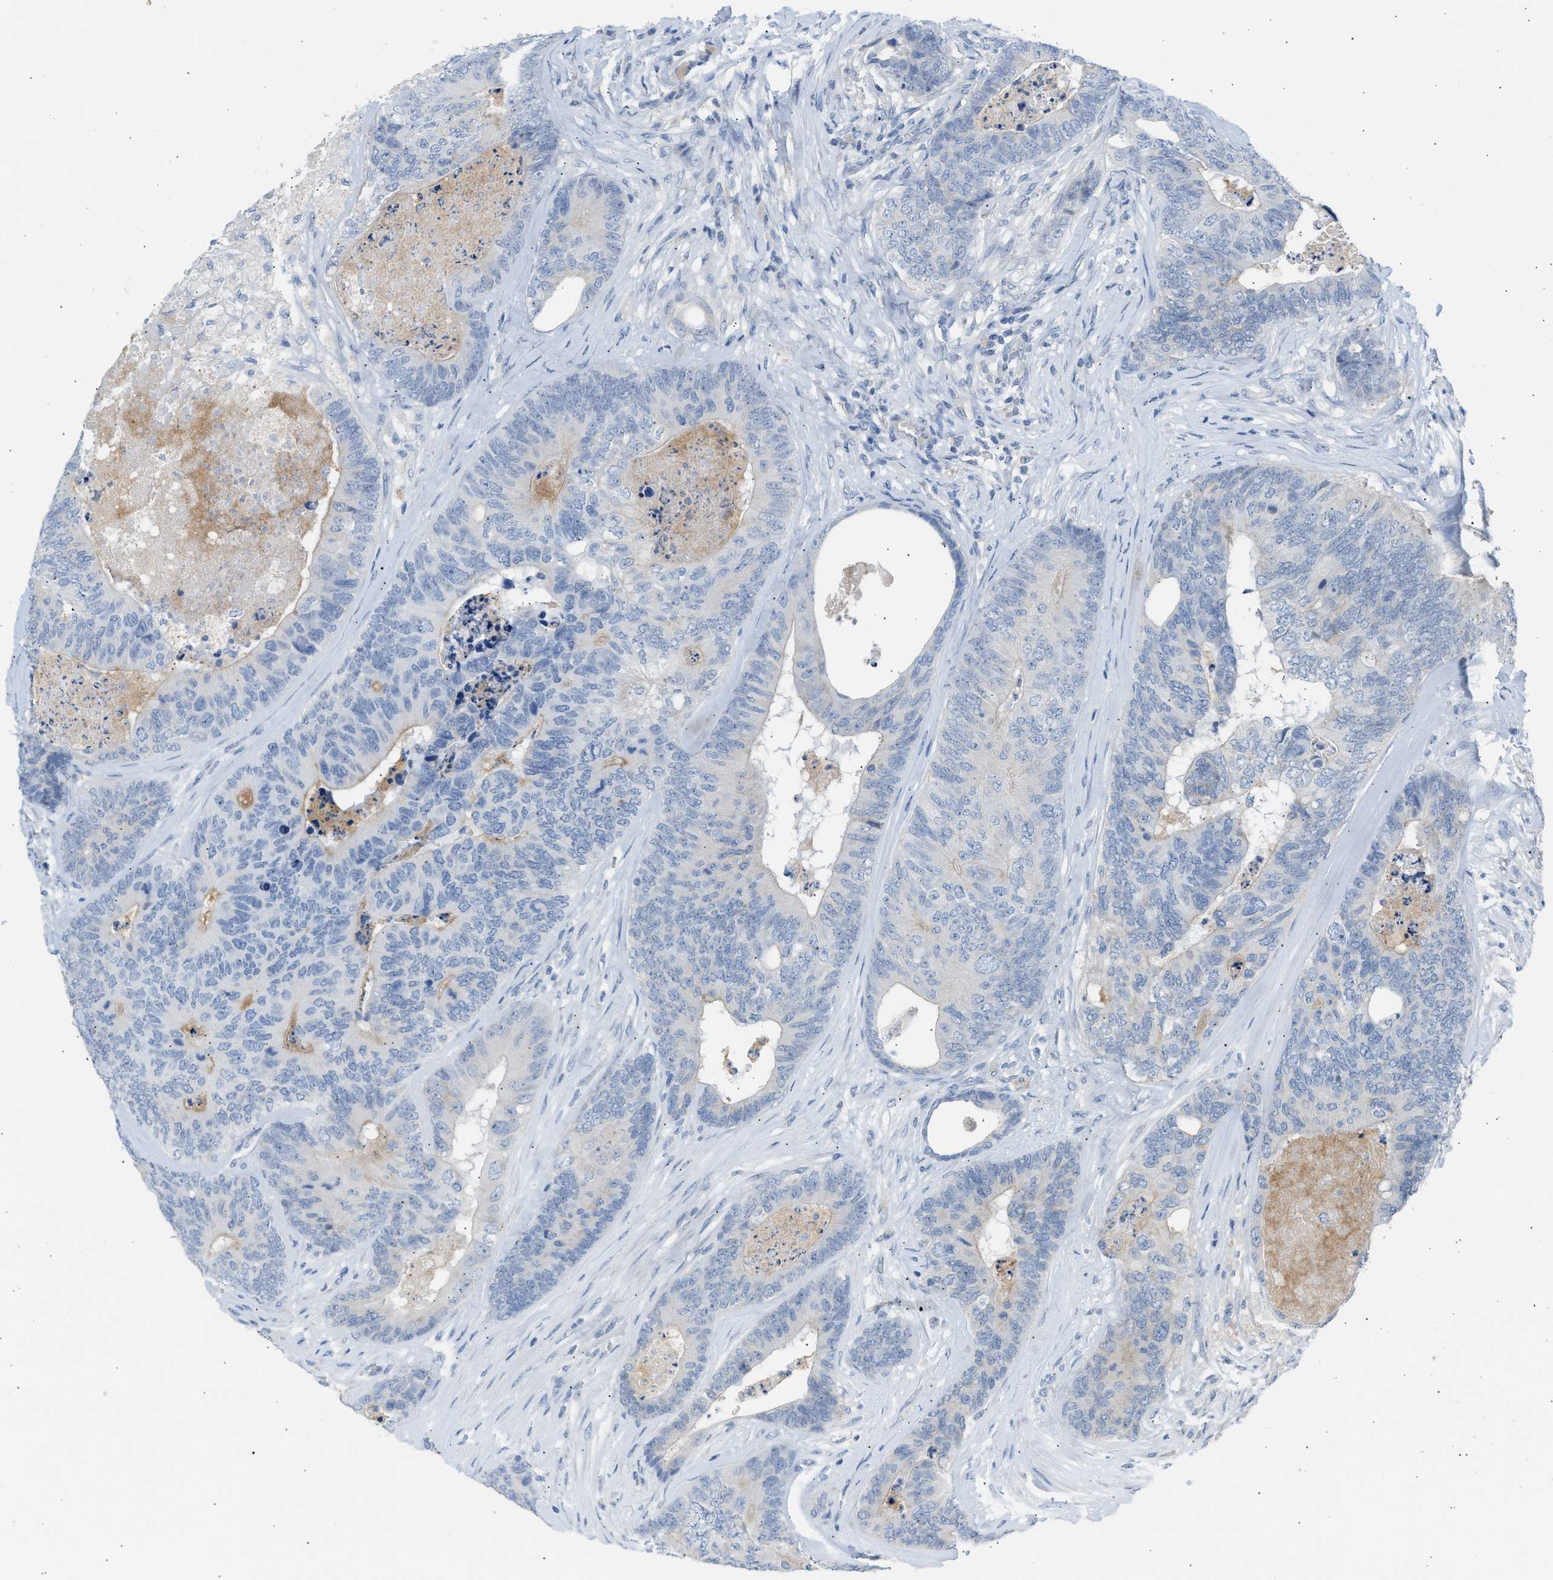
{"staining": {"intensity": "weak", "quantity": "<25%", "location": "cytoplasmic/membranous"}, "tissue": "colorectal cancer", "cell_type": "Tumor cells", "image_type": "cancer", "snomed": [{"axis": "morphology", "description": "Adenocarcinoma, NOS"}, {"axis": "topography", "description": "Colon"}], "caption": "Tumor cells show no significant expression in adenocarcinoma (colorectal).", "gene": "ERBB2", "patient": {"sex": "female", "age": 67}}